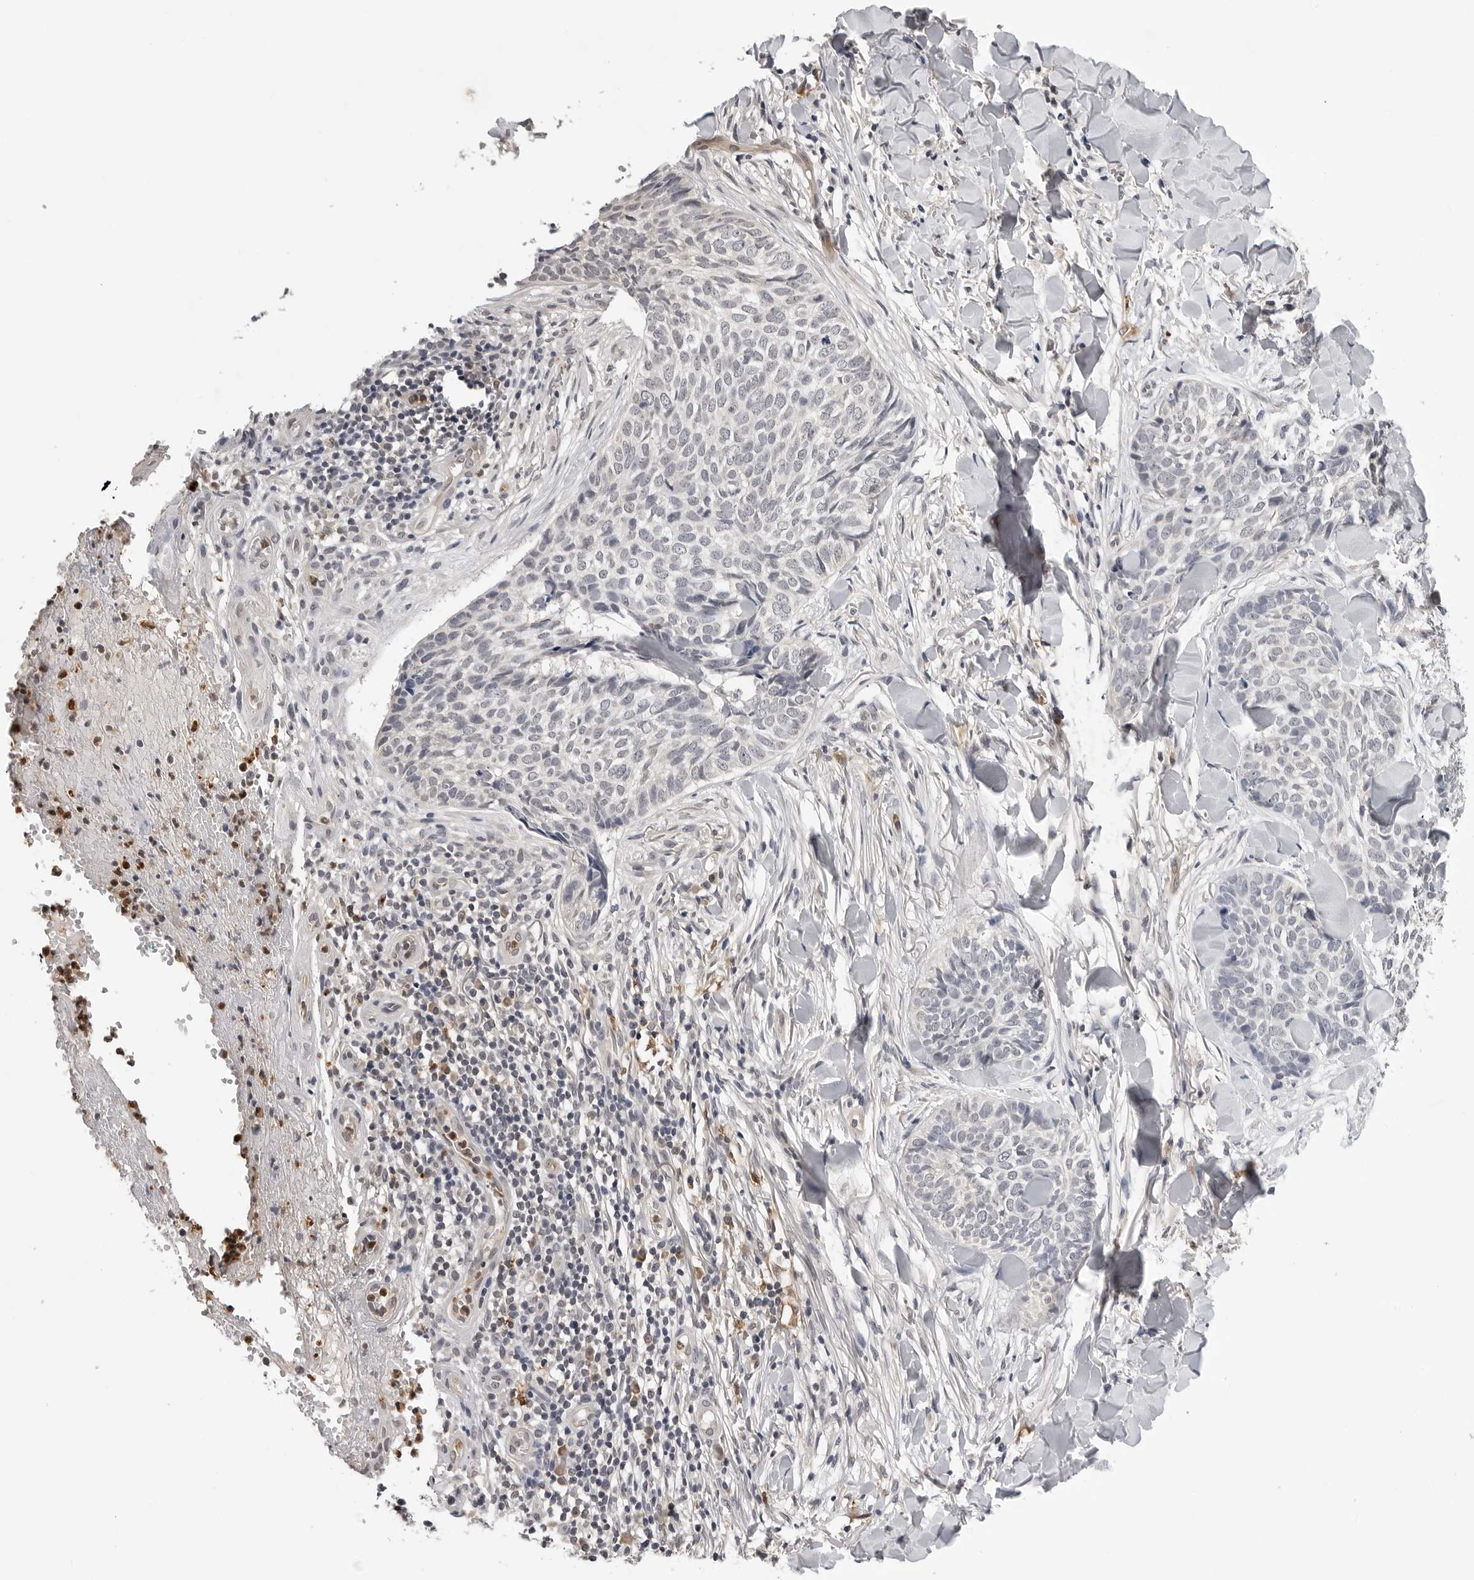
{"staining": {"intensity": "negative", "quantity": "none", "location": "none"}, "tissue": "skin cancer", "cell_type": "Tumor cells", "image_type": "cancer", "snomed": [{"axis": "morphology", "description": "Normal tissue, NOS"}, {"axis": "morphology", "description": "Basal cell carcinoma"}, {"axis": "topography", "description": "Skin"}], "caption": "DAB (3,3'-diaminobenzidine) immunohistochemical staining of skin basal cell carcinoma exhibits no significant staining in tumor cells.", "gene": "TRMT13", "patient": {"sex": "male", "age": 67}}